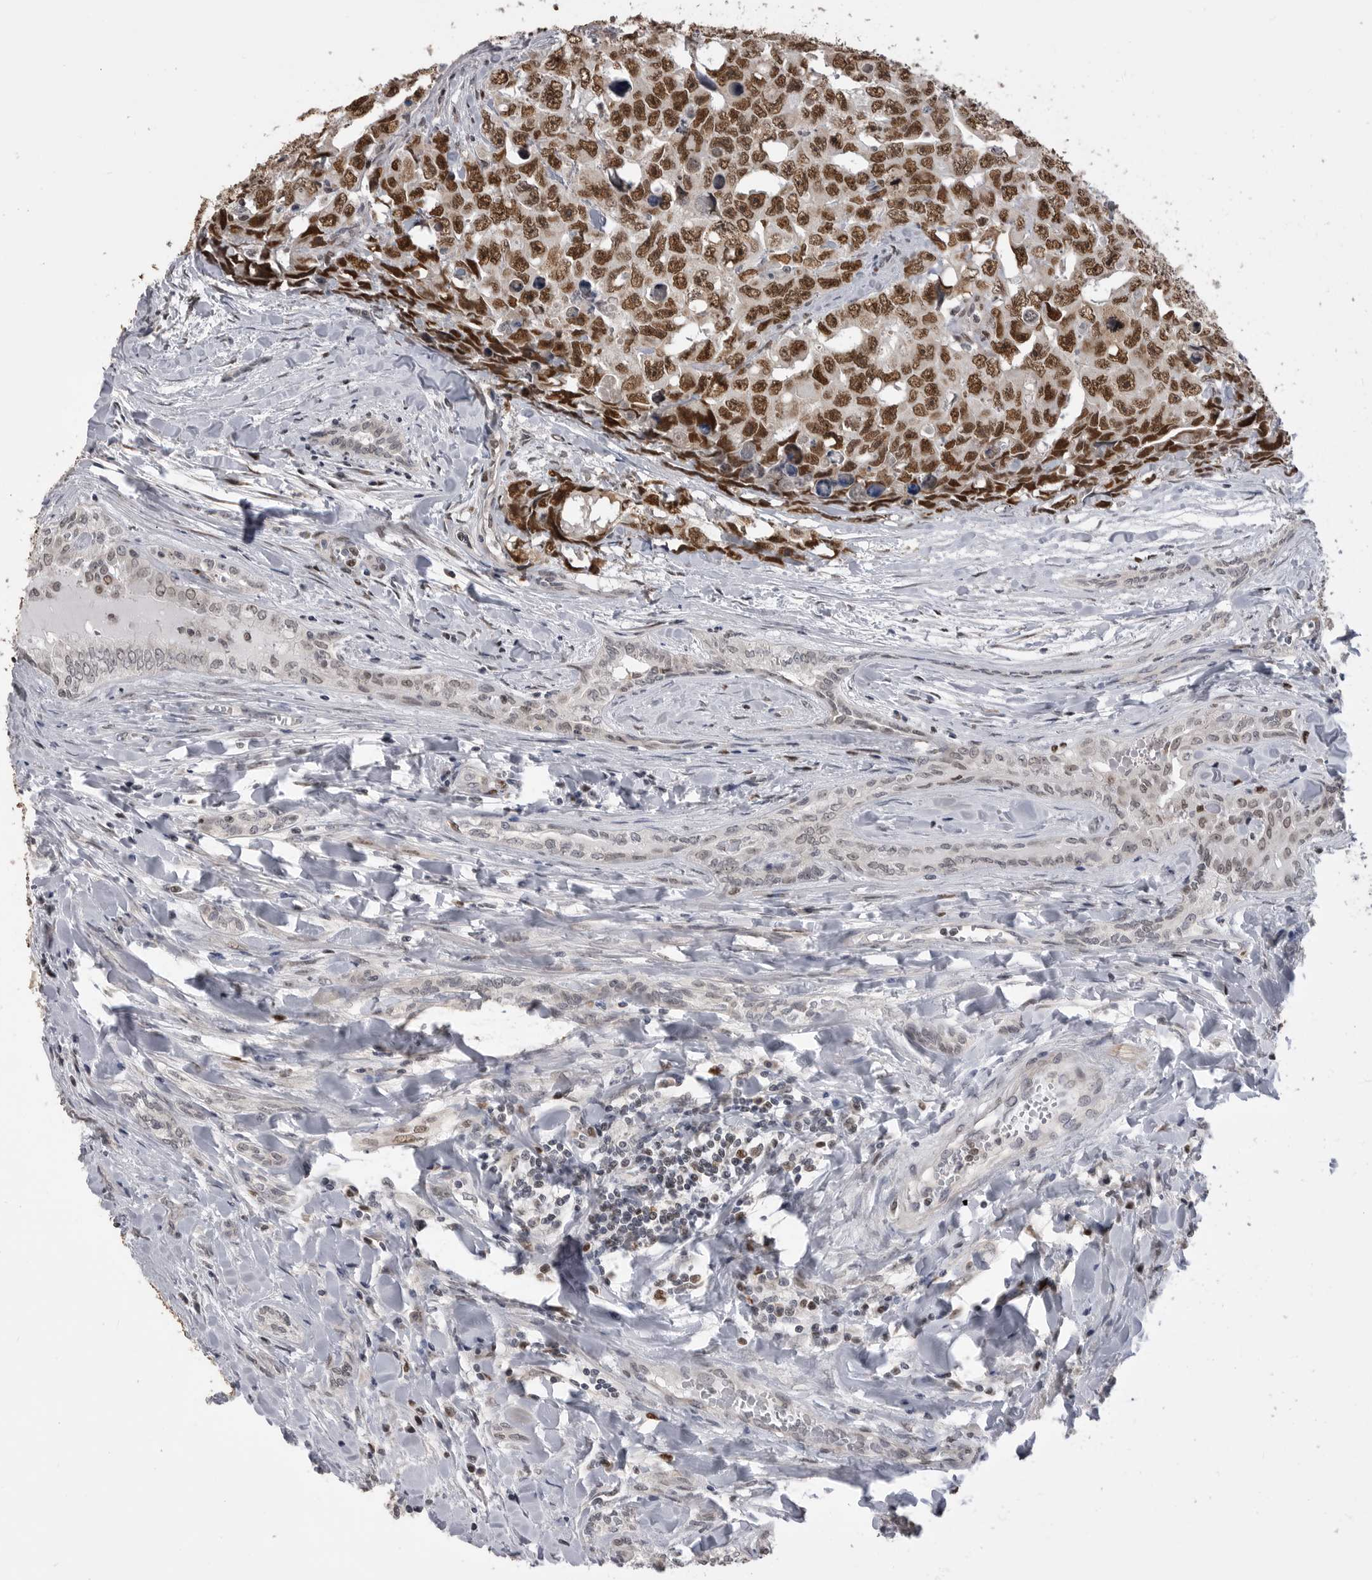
{"staining": {"intensity": "strong", "quantity": ">75%", "location": "nuclear"}, "tissue": "testis cancer", "cell_type": "Tumor cells", "image_type": "cancer", "snomed": [{"axis": "morphology", "description": "Carcinoma, Embryonal, NOS"}, {"axis": "topography", "description": "Testis"}], "caption": "Testis cancer (embryonal carcinoma) stained with a protein marker exhibits strong staining in tumor cells.", "gene": "SMARCC1", "patient": {"sex": "male", "age": 28}}